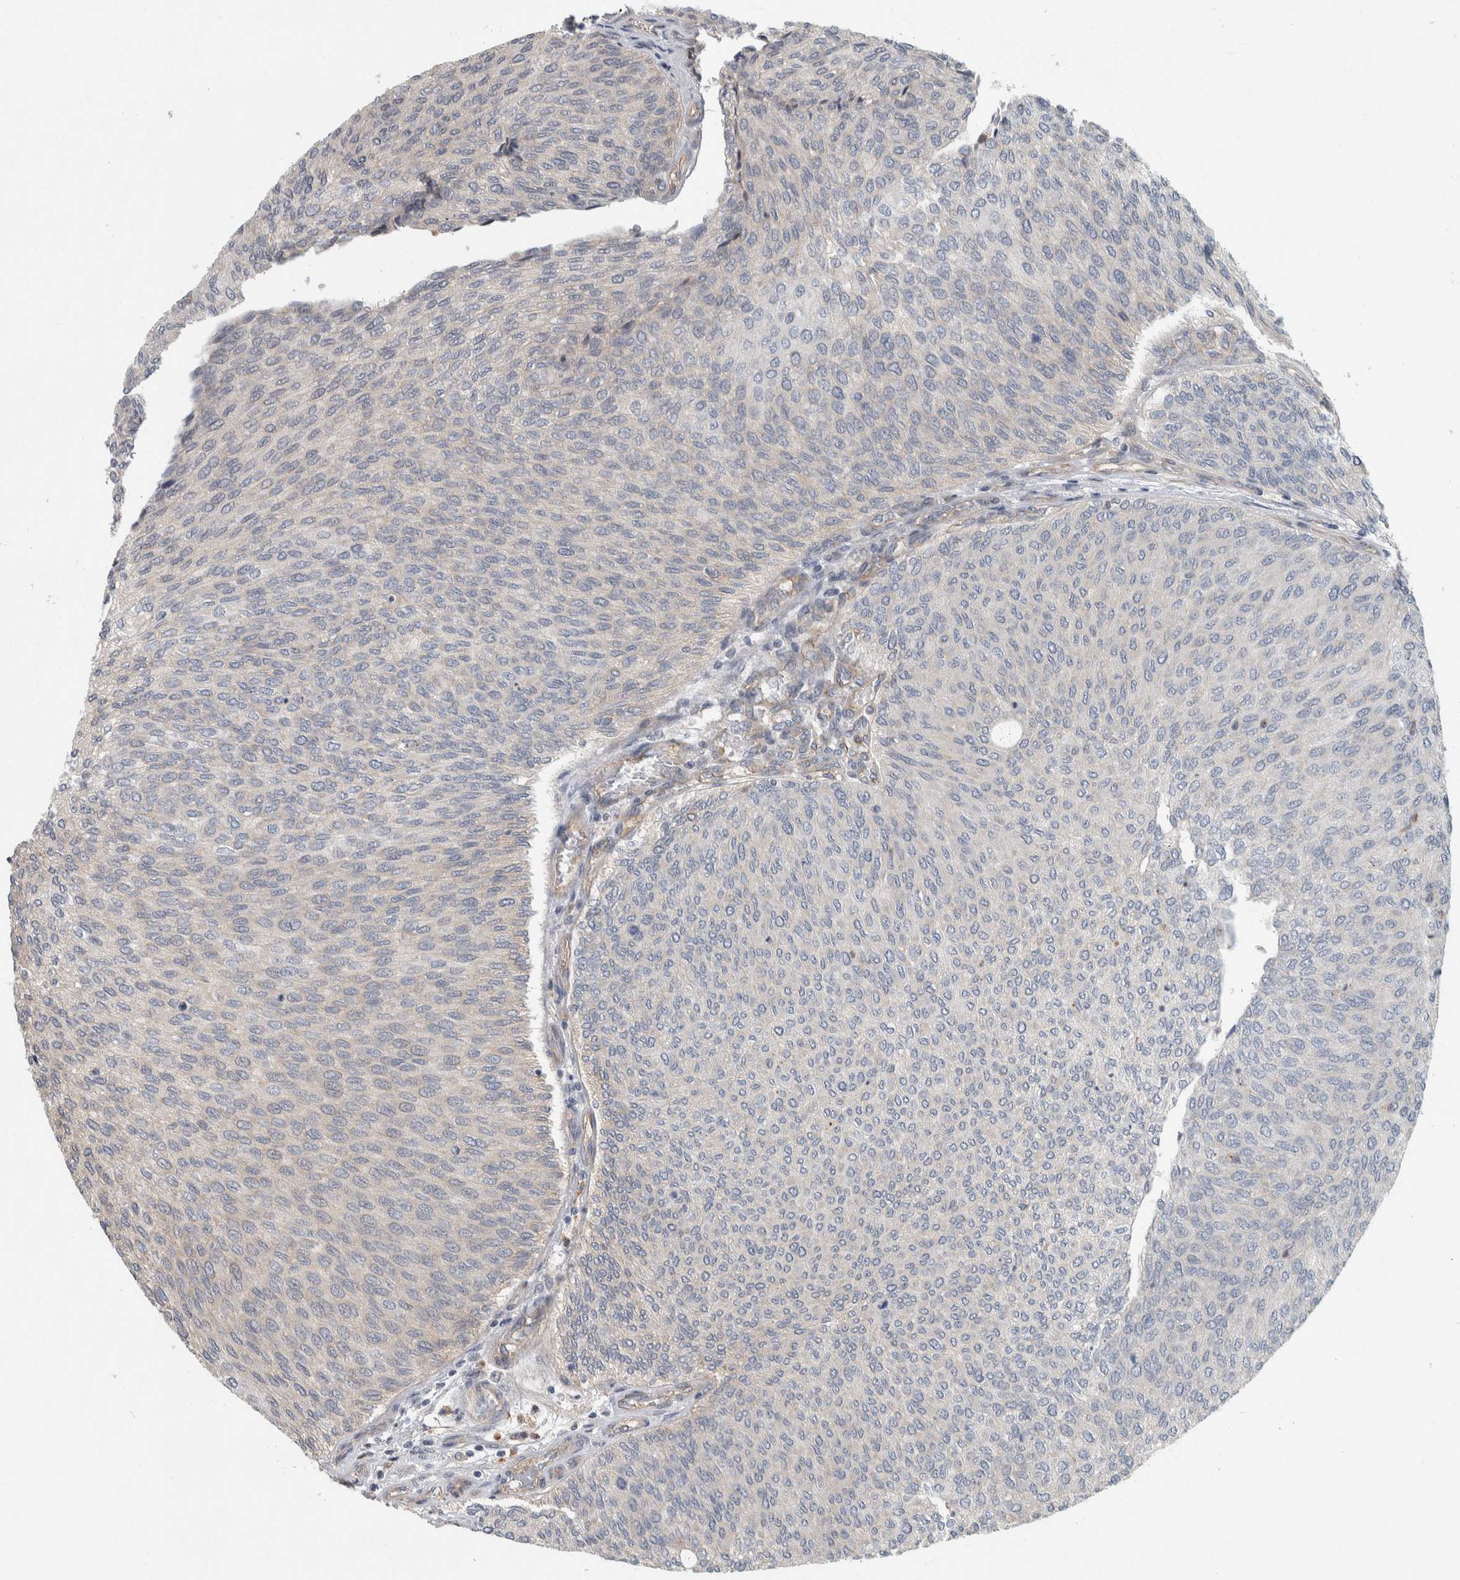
{"staining": {"intensity": "negative", "quantity": "none", "location": "none"}, "tissue": "urothelial cancer", "cell_type": "Tumor cells", "image_type": "cancer", "snomed": [{"axis": "morphology", "description": "Urothelial carcinoma, Low grade"}, {"axis": "topography", "description": "Urinary bladder"}], "caption": "Immunohistochemical staining of low-grade urothelial carcinoma shows no significant positivity in tumor cells.", "gene": "KCNJ3", "patient": {"sex": "female", "age": 79}}